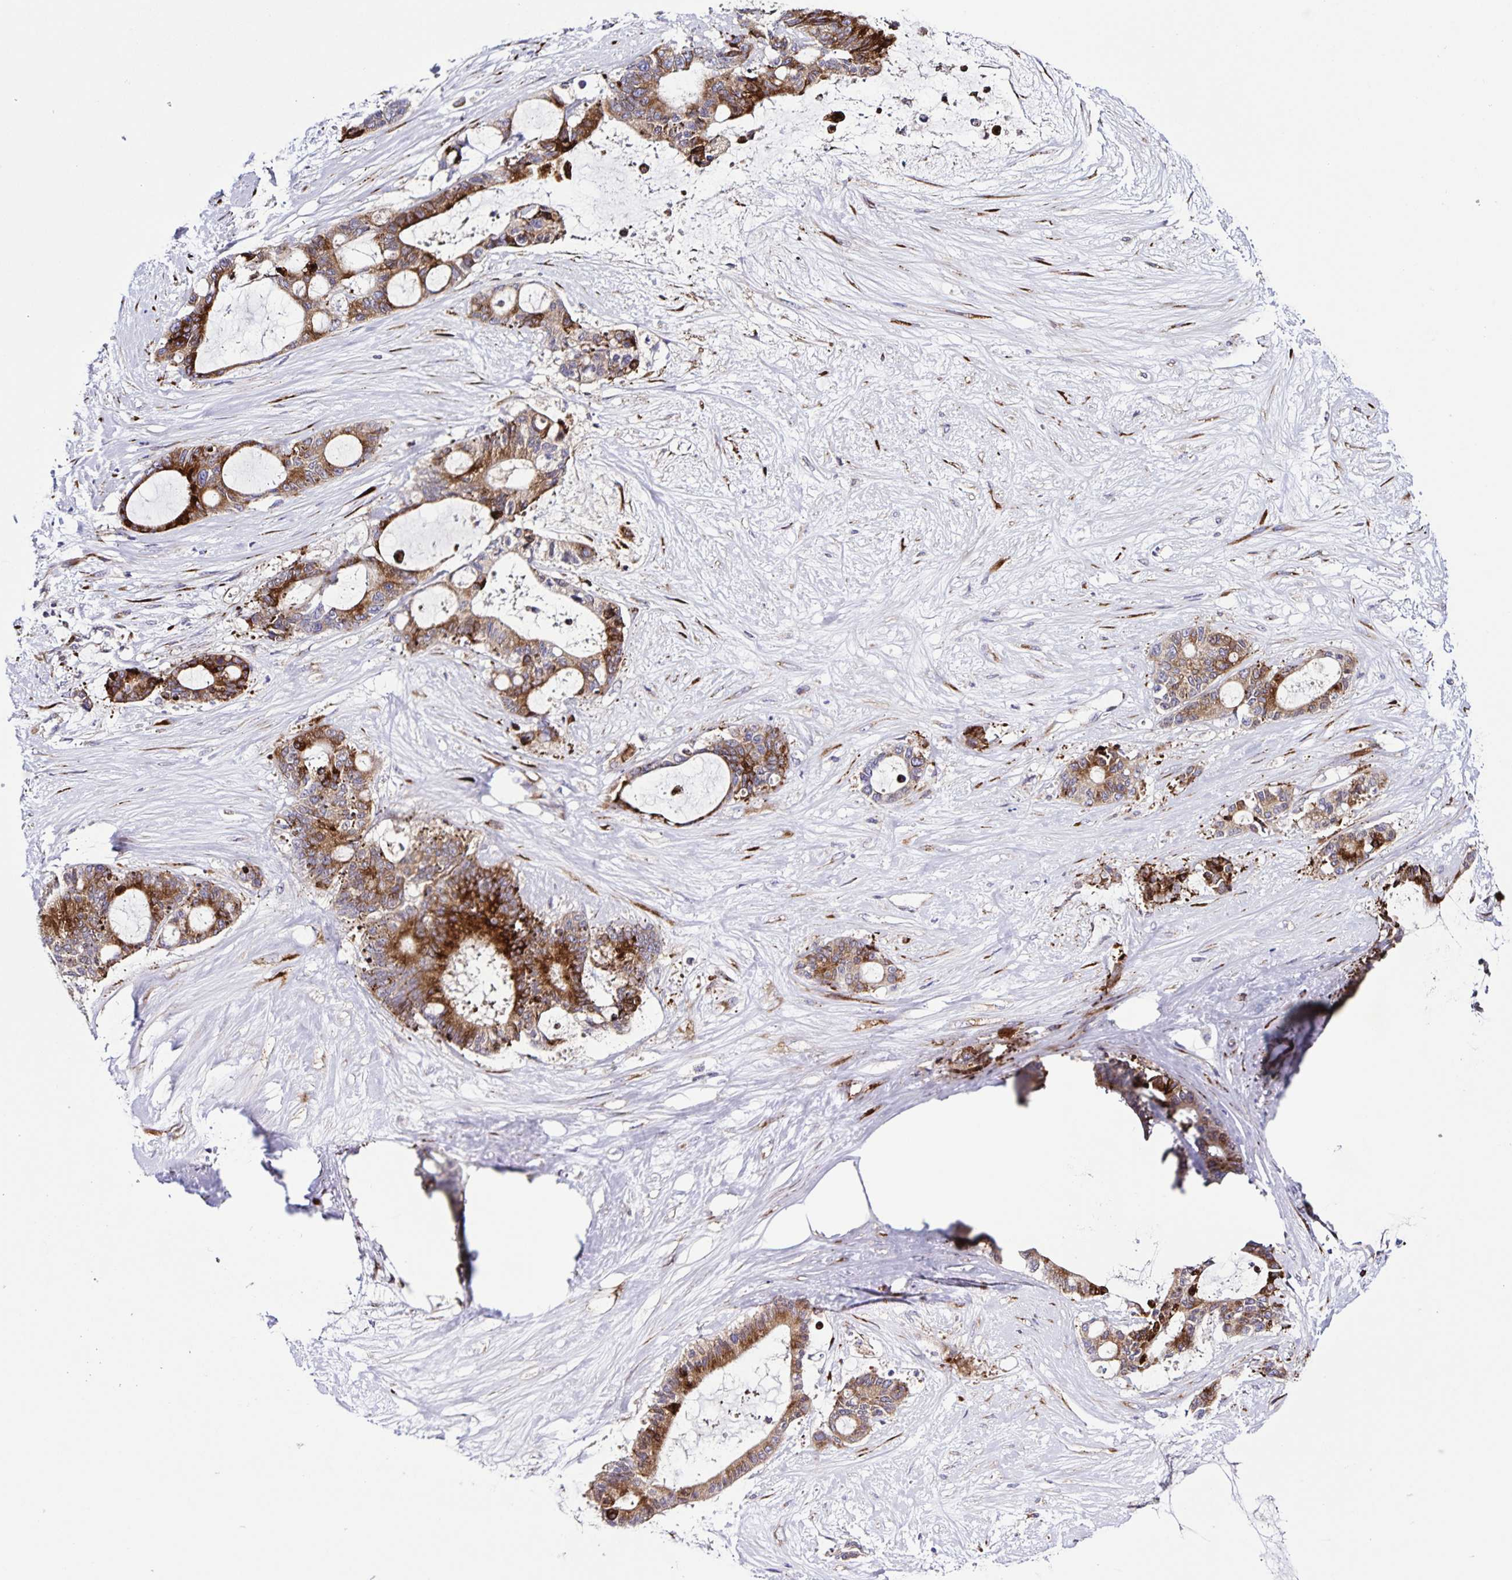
{"staining": {"intensity": "strong", "quantity": ">75%", "location": "cytoplasmic/membranous"}, "tissue": "liver cancer", "cell_type": "Tumor cells", "image_type": "cancer", "snomed": [{"axis": "morphology", "description": "Normal tissue, NOS"}, {"axis": "morphology", "description": "Cholangiocarcinoma"}, {"axis": "topography", "description": "Liver"}, {"axis": "topography", "description": "Peripheral nerve tissue"}], "caption": "The immunohistochemical stain labels strong cytoplasmic/membranous expression in tumor cells of liver cancer tissue.", "gene": "OSBPL5", "patient": {"sex": "female", "age": 73}}